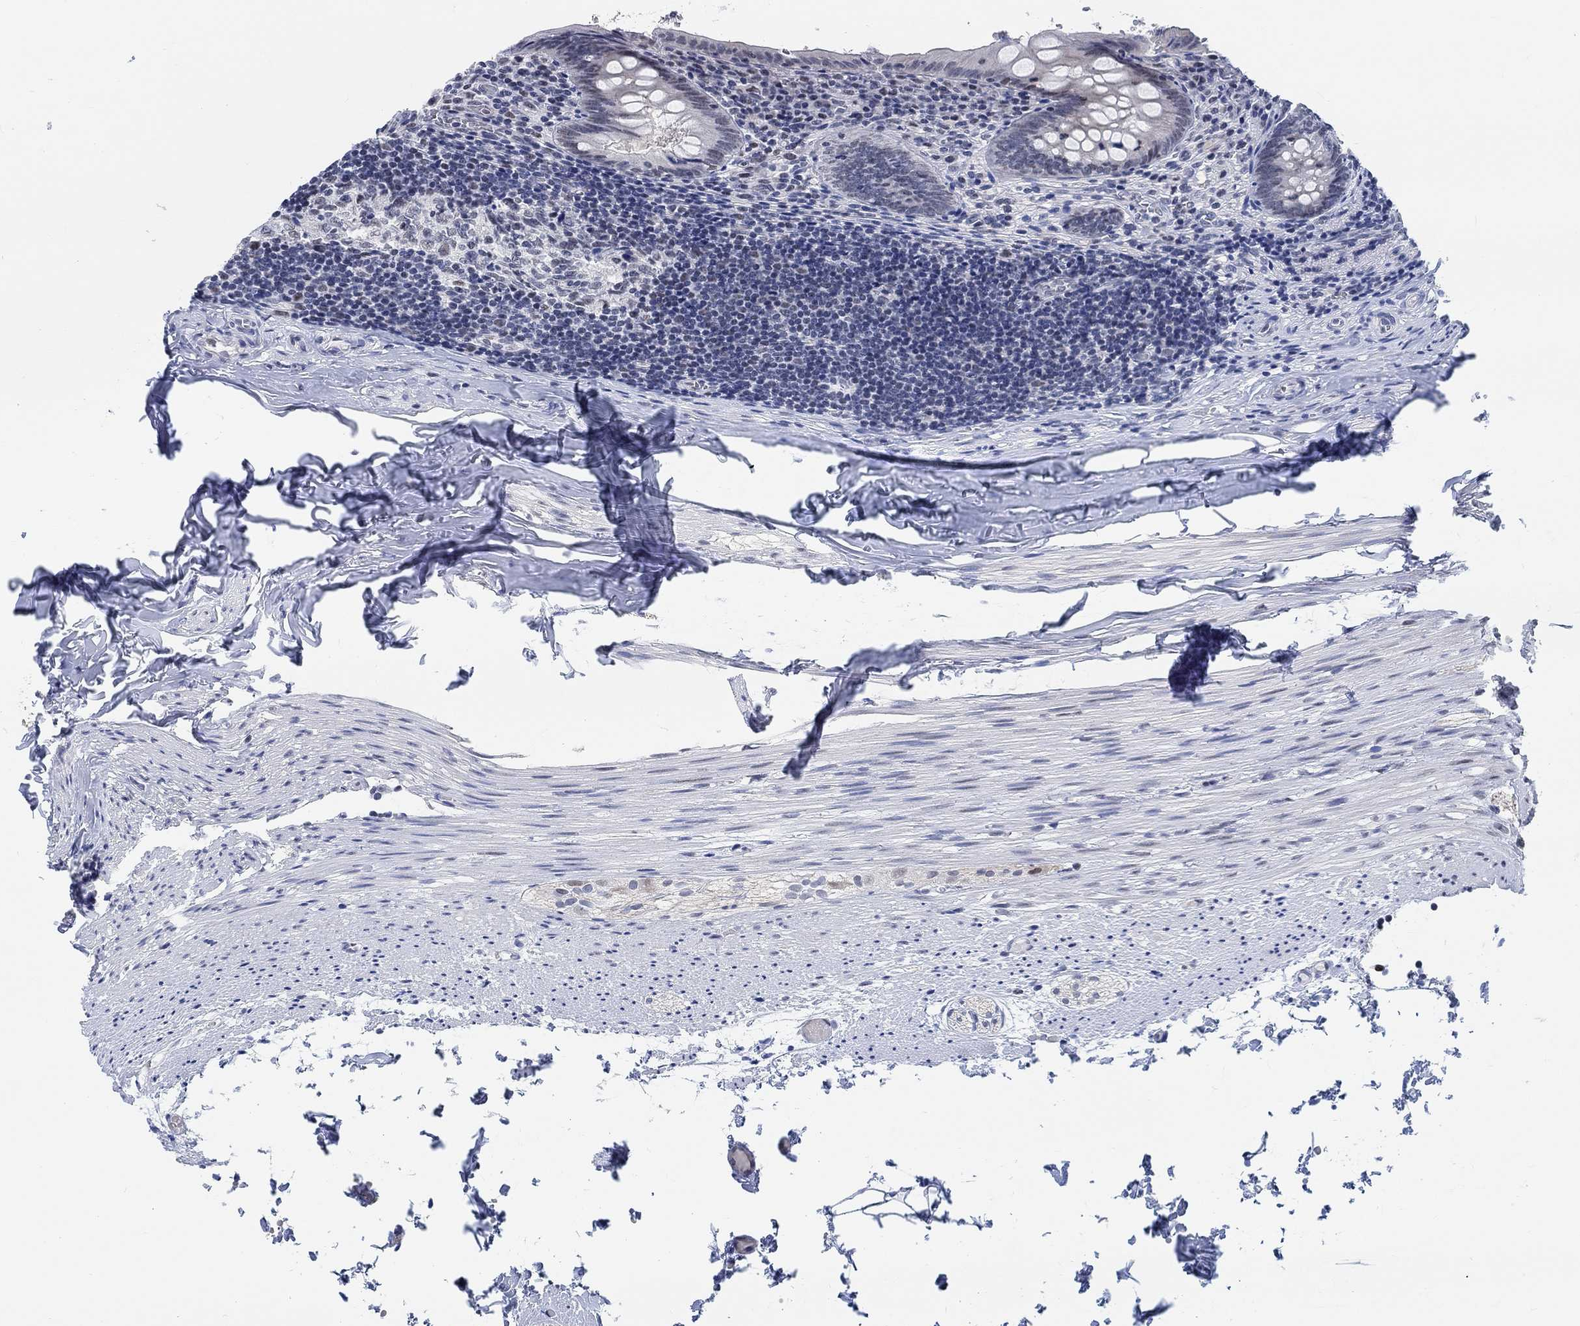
{"staining": {"intensity": "negative", "quantity": "none", "location": "none"}, "tissue": "appendix", "cell_type": "Glandular cells", "image_type": "normal", "snomed": [{"axis": "morphology", "description": "Normal tissue, NOS"}, {"axis": "topography", "description": "Appendix"}], "caption": "Glandular cells are negative for brown protein staining in normal appendix. The staining was performed using DAB (3,3'-diaminobenzidine) to visualize the protein expression in brown, while the nuclei were stained in blue with hematoxylin (Magnification: 20x).", "gene": "KCNH8", "patient": {"sex": "female", "age": 23}}